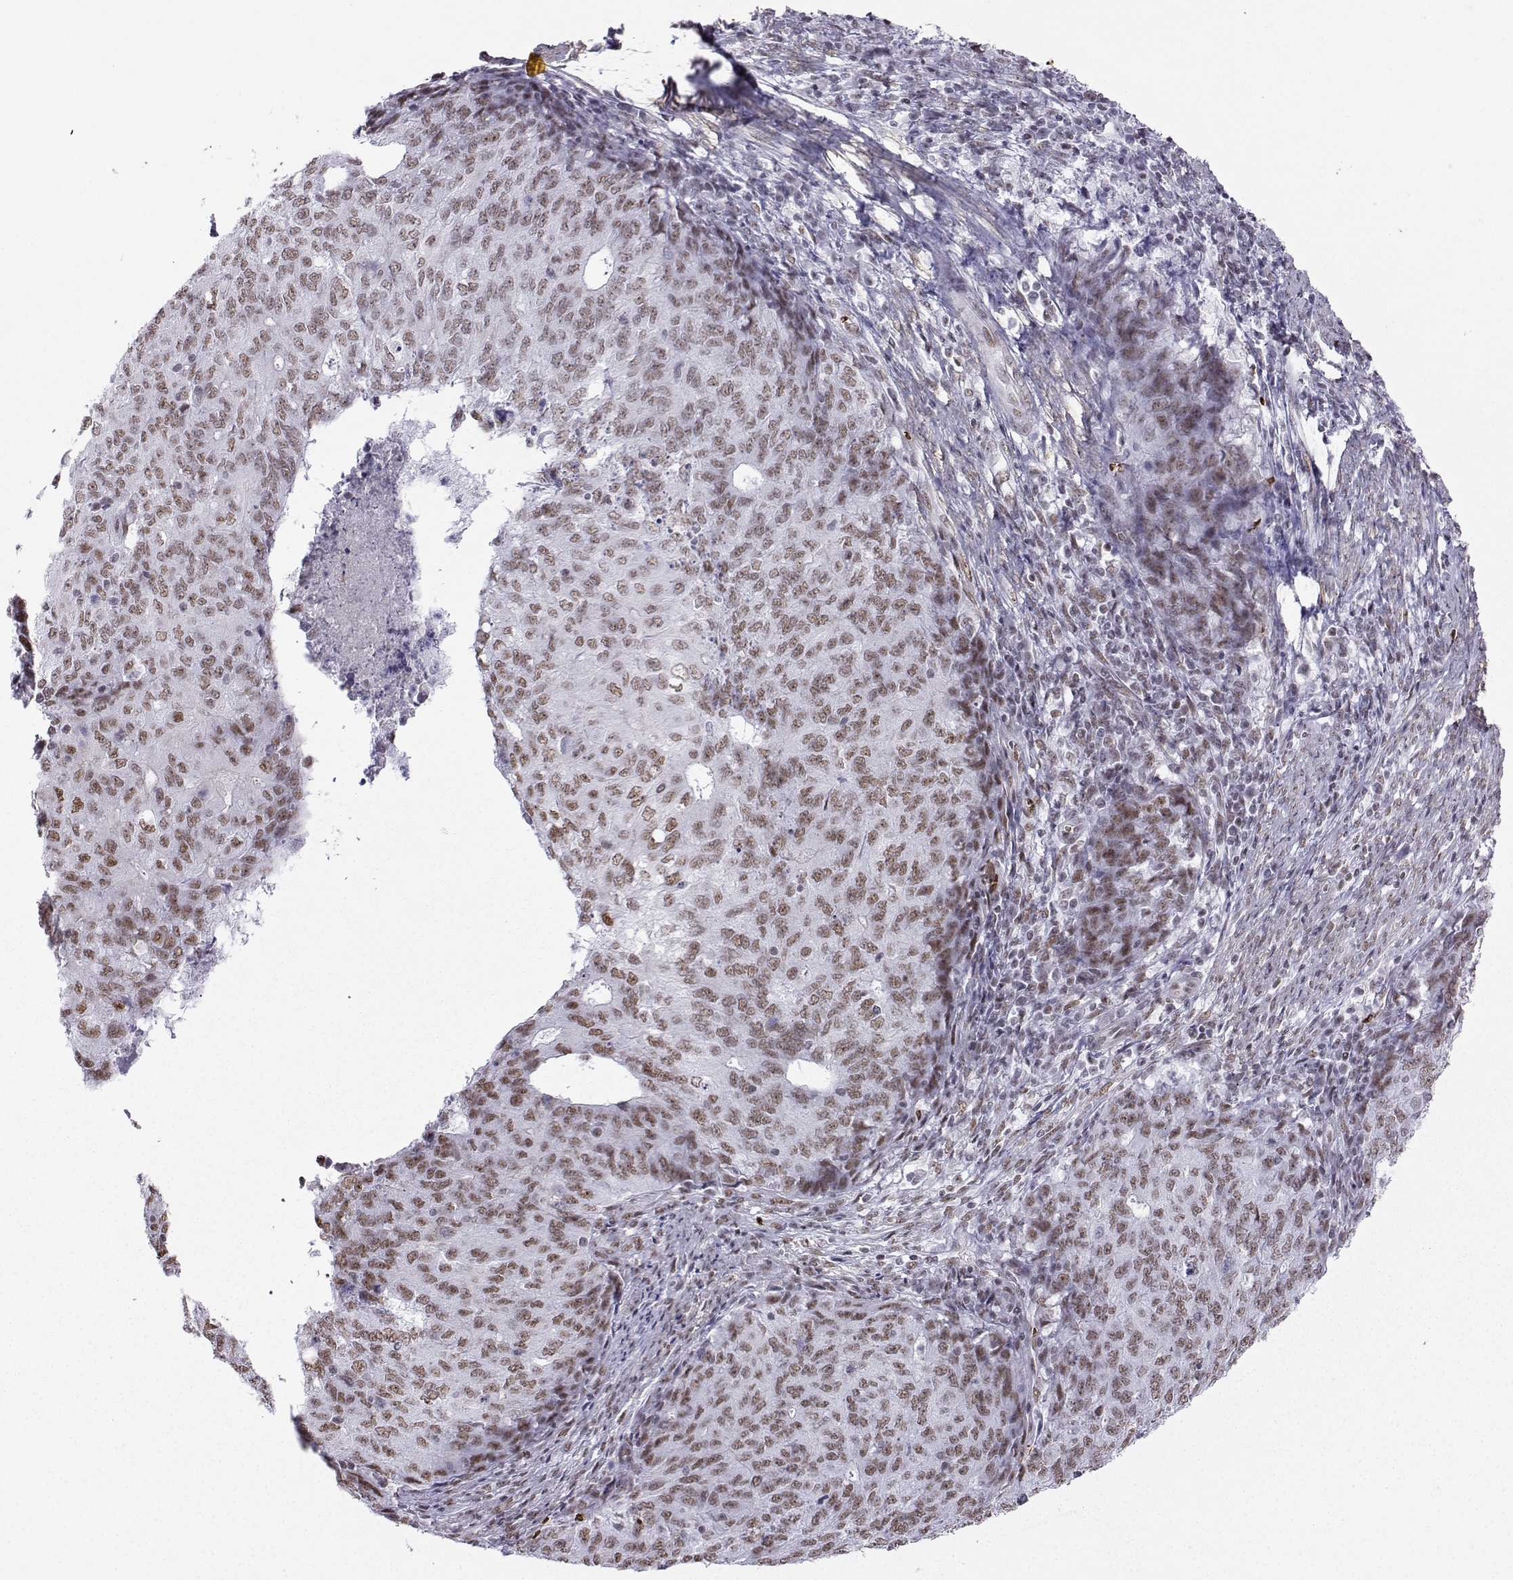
{"staining": {"intensity": "weak", "quantity": ">75%", "location": "nuclear"}, "tissue": "endometrial cancer", "cell_type": "Tumor cells", "image_type": "cancer", "snomed": [{"axis": "morphology", "description": "Adenocarcinoma, NOS"}, {"axis": "topography", "description": "Endometrium"}], "caption": "High-power microscopy captured an IHC histopathology image of endometrial cancer (adenocarcinoma), revealing weak nuclear positivity in about >75% of tumor cells.", "gene": "CCNK", "patient": {"sex": "female", "age": 82}}